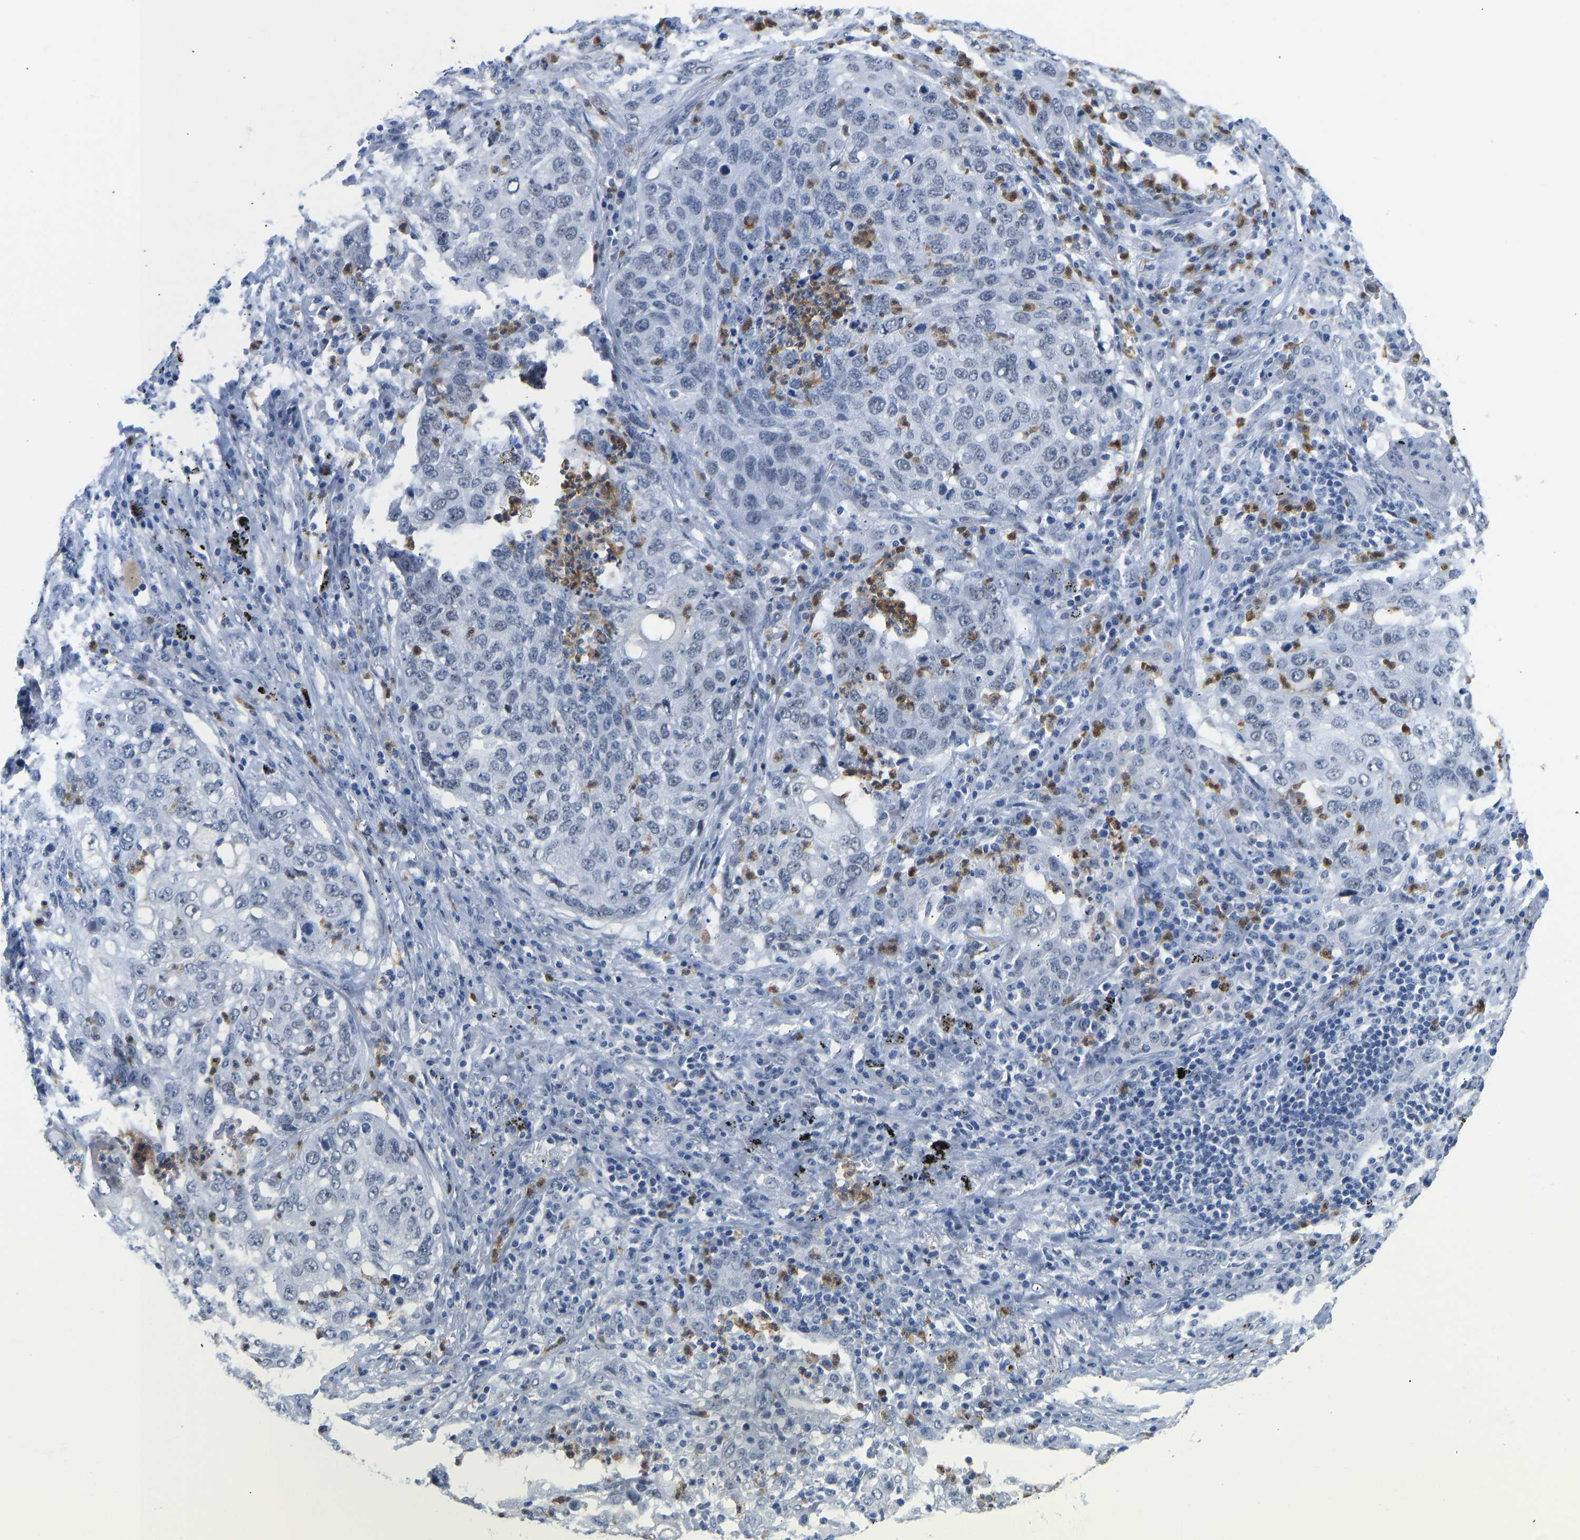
{"staining": {"intensity": "negative", "quantity": "none", "location": "none"}, "tissue": "lung cancer", "cell_type": "Tumor cells", "image_type": "cancer", "snomed": [{"axis": "morphology", "description": "Squamous cell carcinoma, NOS"}, {"axis": "topography", "description": "Lung"}], "caption": "Lung squamous cell carcinoma was stained to show a protein in brown. There is no significant staining in tumor cells.", "gene": "TXNDC2", "patient": {"sex": "female", "age": 63}}